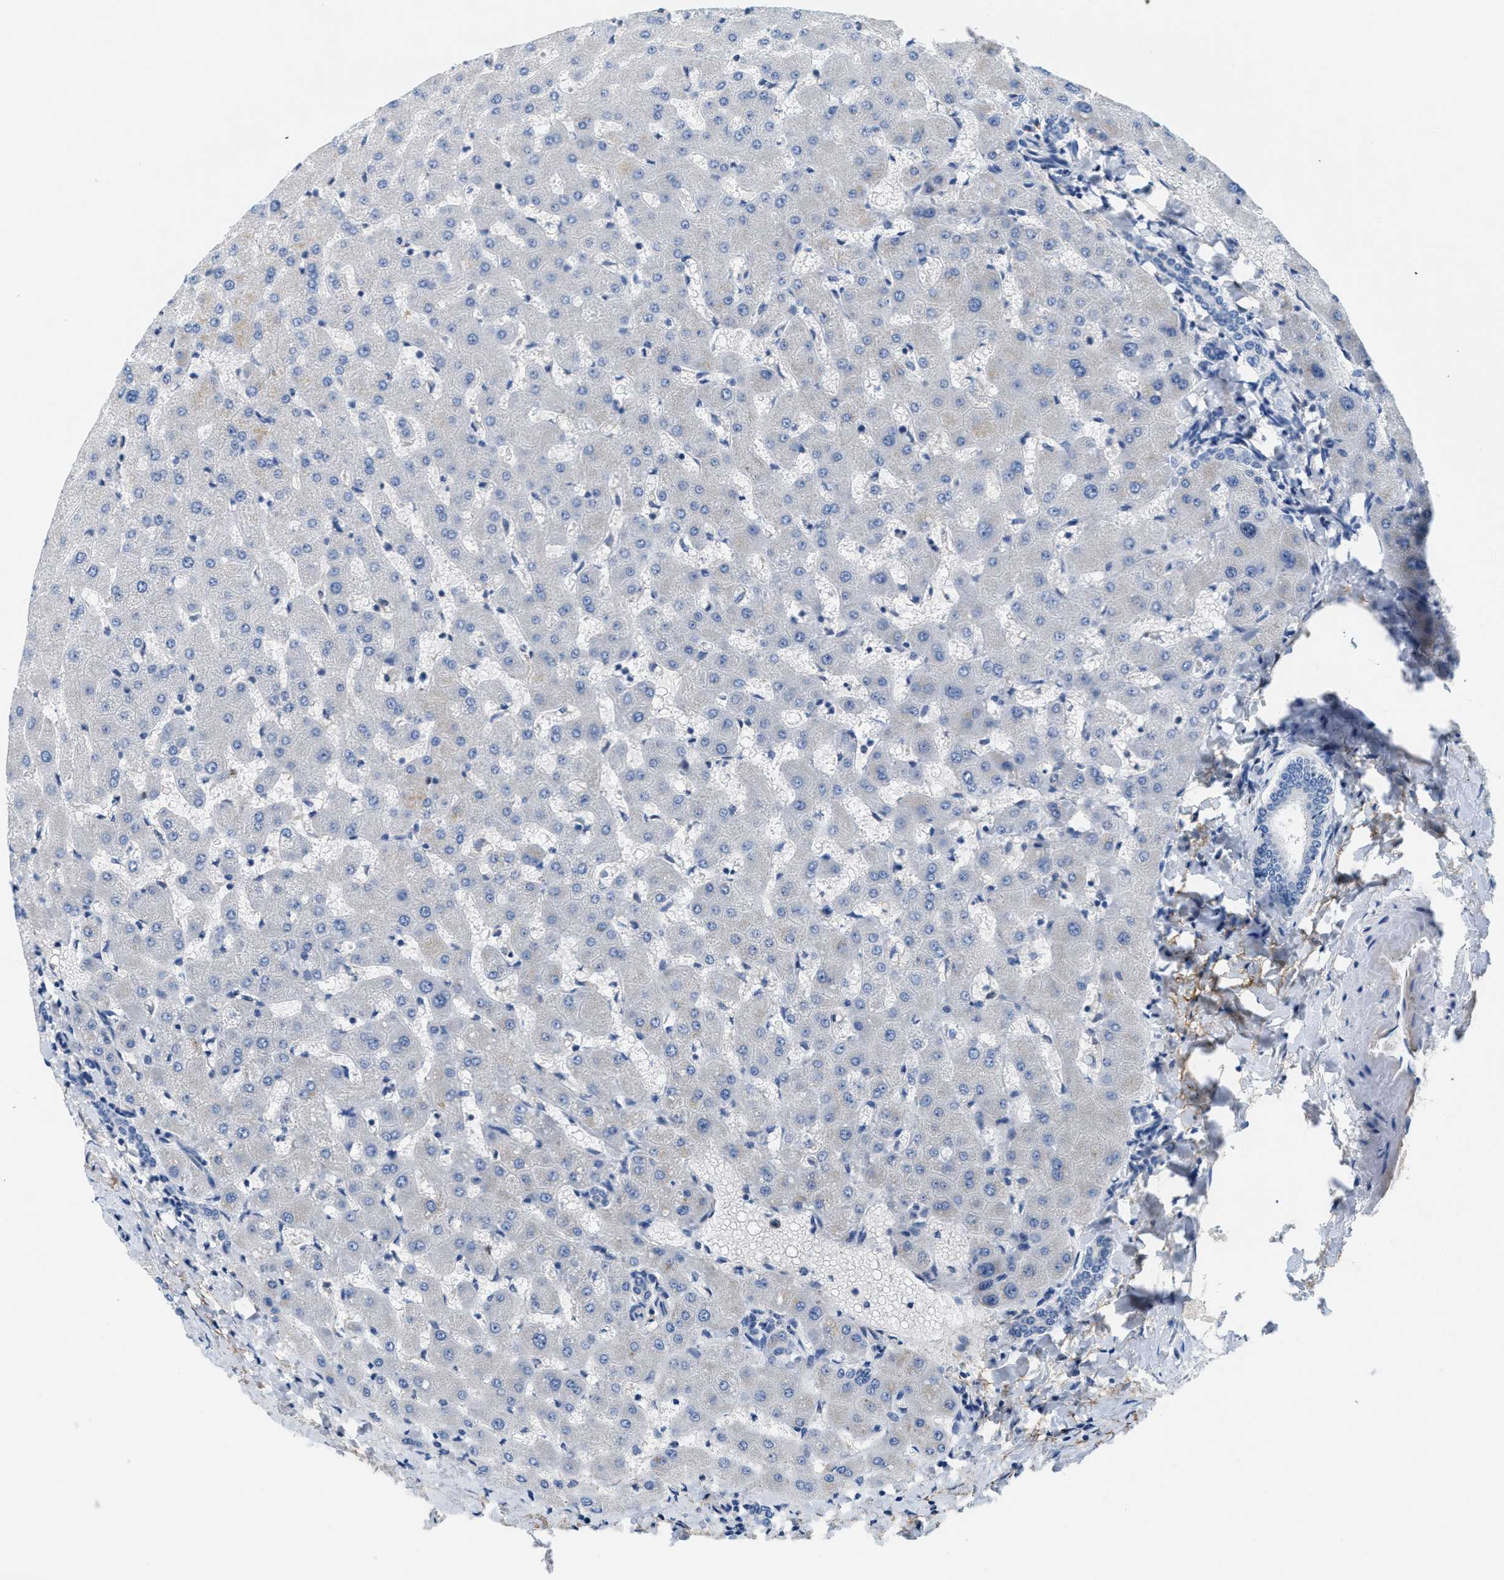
{"staining": {"intensity": "negative", "quantity": "none", "location": "none"}, "tissue": "liver", "cell_type": "Cholangiocytes", "image_type": "normal", "snomed": [{"axis": "morphology", "description": "Normal tissue, NOS"}, {"axis": "topography", "description": "Liver"}], "caption": "Immunohistochemical staining of benign liver displays no significant expression in cholangiocytes. (DAB immunohistochemistry with hematoxylin counter stain).", "gene": "DGKE", "patient": {"sex": "female", "age": 63}}